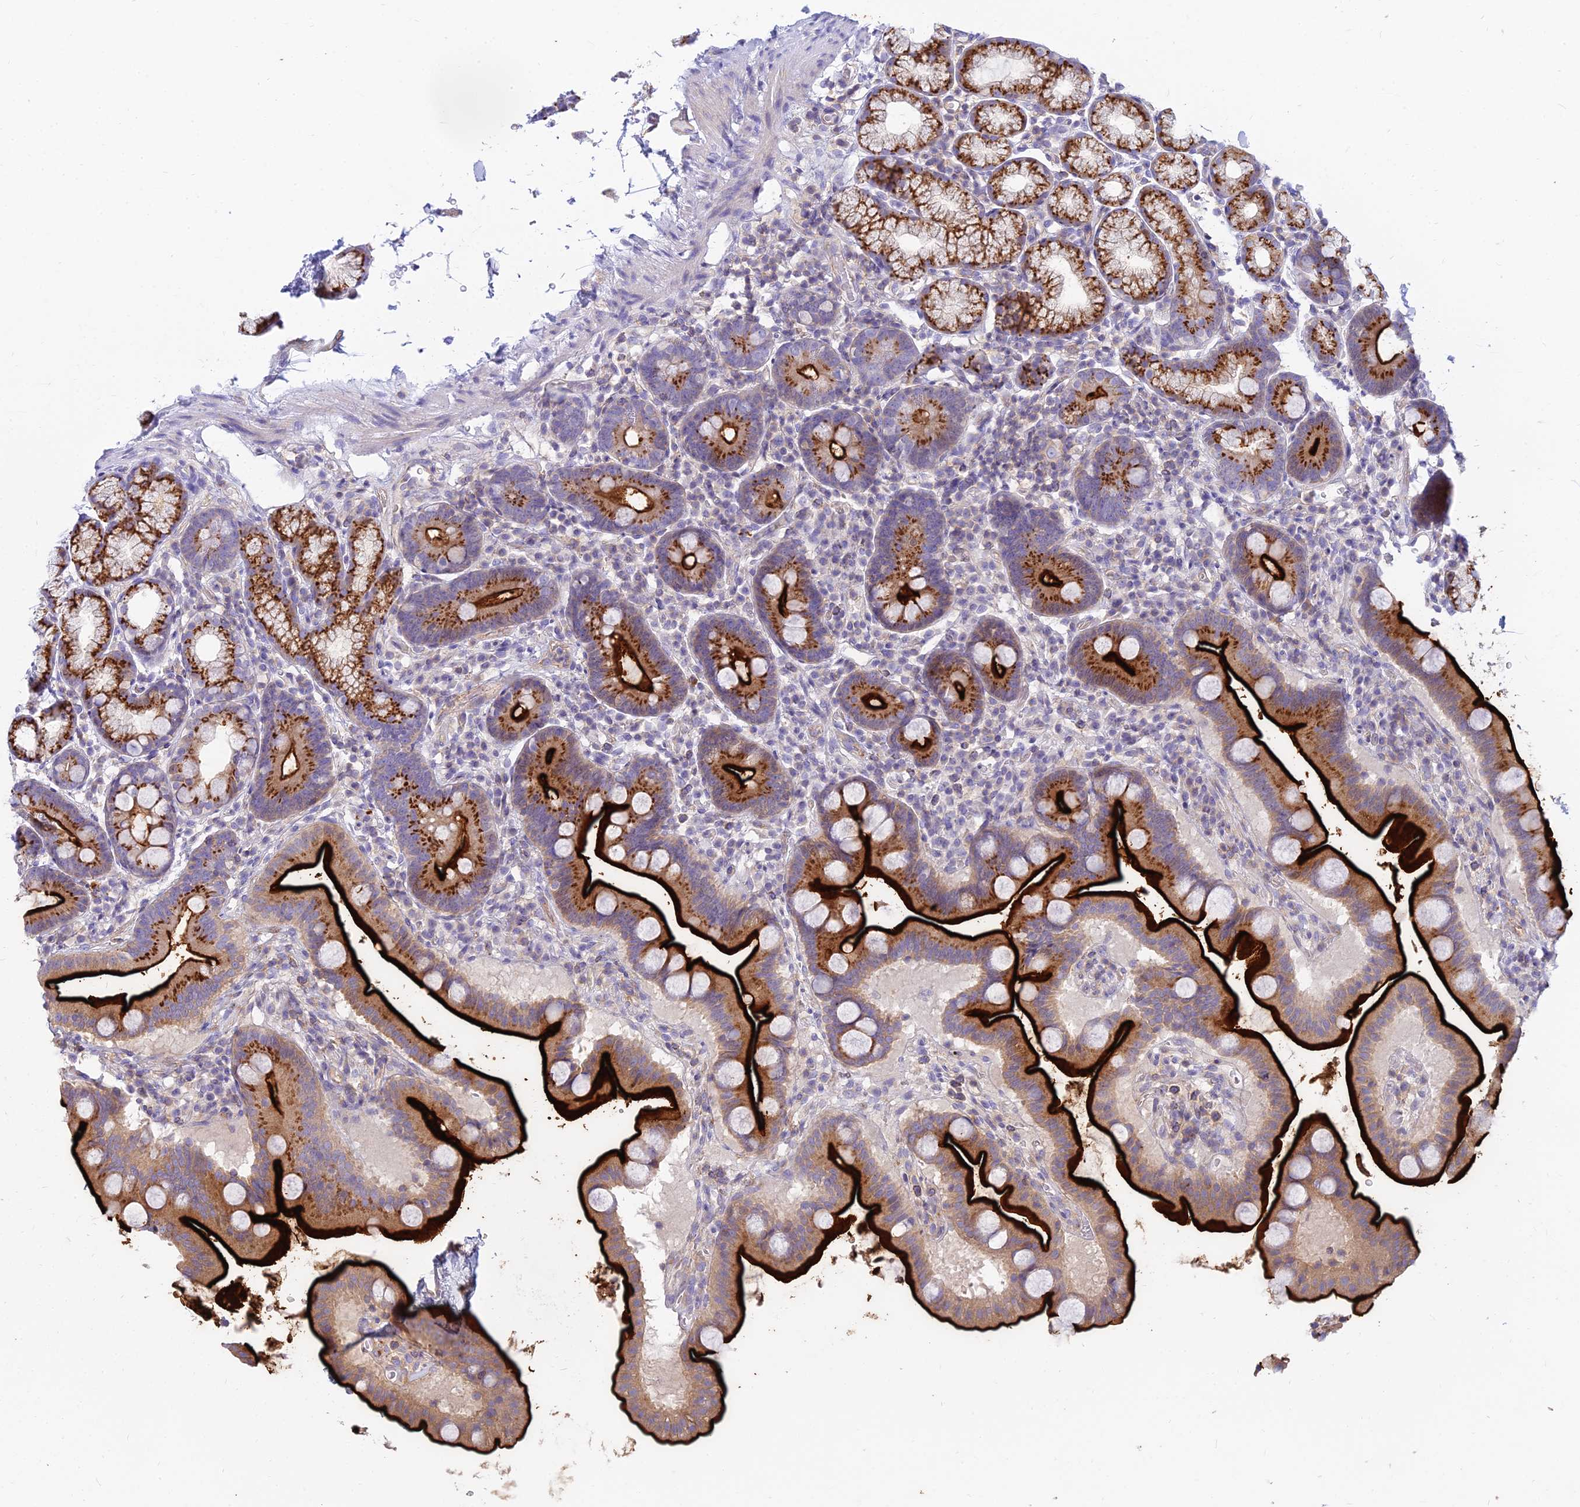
{"staining": {"intensity": "strong", "quantity": ">75%", "location": "cytoplasmic/membranous"}, "tissue": "duodenum", "cell_type": "Glandular cells", "image_type": "normal", "snomed": [{"axis": "morphology", "description": "Normal tissue, NOS"}, {"axis": "topography", "description": "Duodenum"}], "caption": "Immunohistochemistry (DAB (3,3'-diaminobenzidine)) staining of benign duodenum reveals strong cytoplasmic/membranous protein expression in about >75% of glandular cells.", "gene": "SMIM24", "patient": {"sex": "male", "age": 54}}